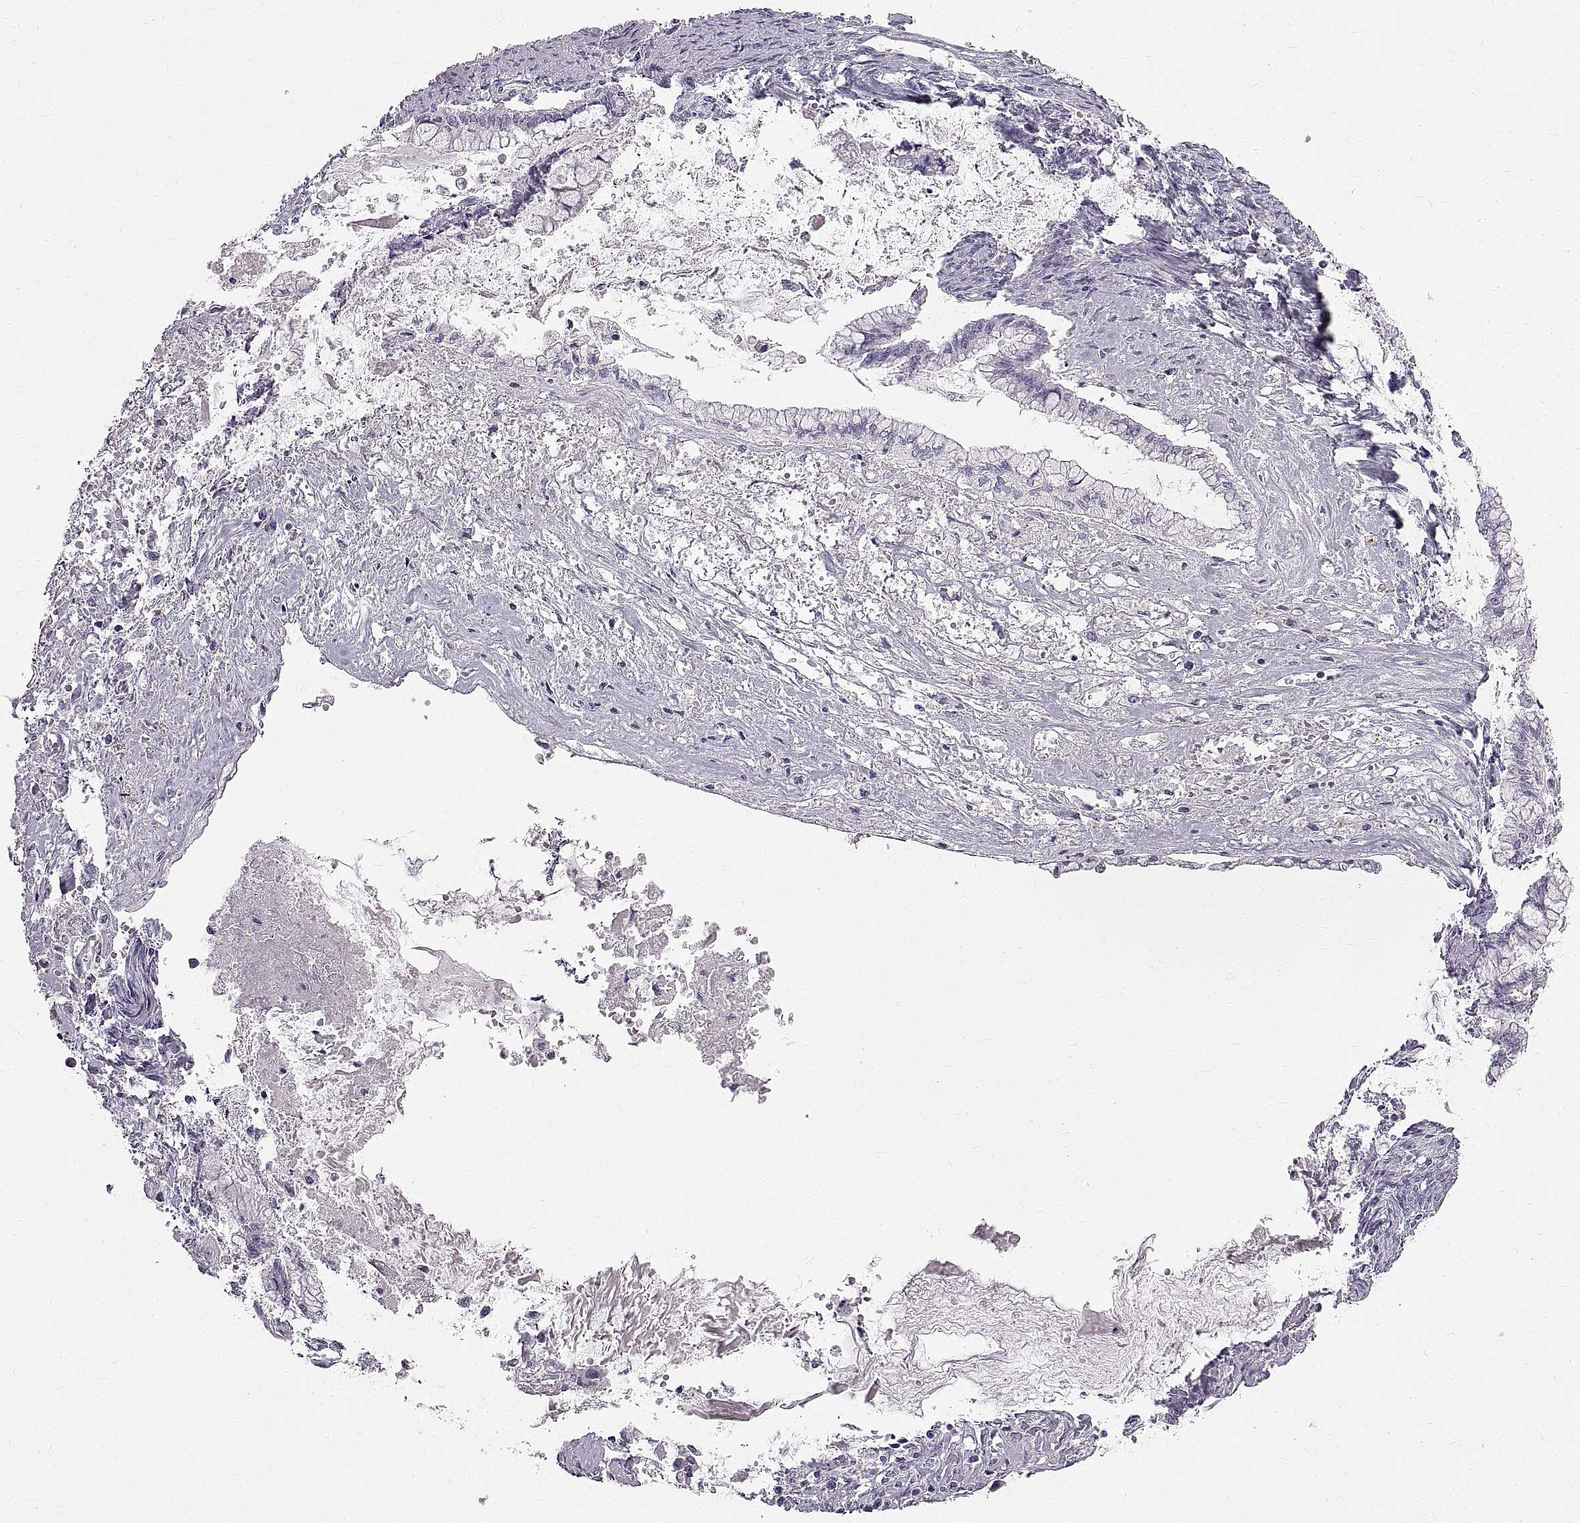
{"staining": {"intensity": "negative", "quantity": "none", "location": "none"}, "tissue": "ovarian cancer", "cell_type": "Tumor cells", "image_type": "cancer", "snomed": [{"axis": "morphology", "description": "Cystadenocarcinoma, mucinous, NOS"}, {"axis": "topography", "description": "Ovary"}], "caption": "A micrograph of ovarian cancer (mucinous cystadenocarcinoma) stained for a protein shows no brown staining in tumor cells. (Brightfield microscopy of DAB immunohistochemistry (IHC) at high magnification).", "gene": "WFDC8", "patient": {"sex": "female", "age": 67}}